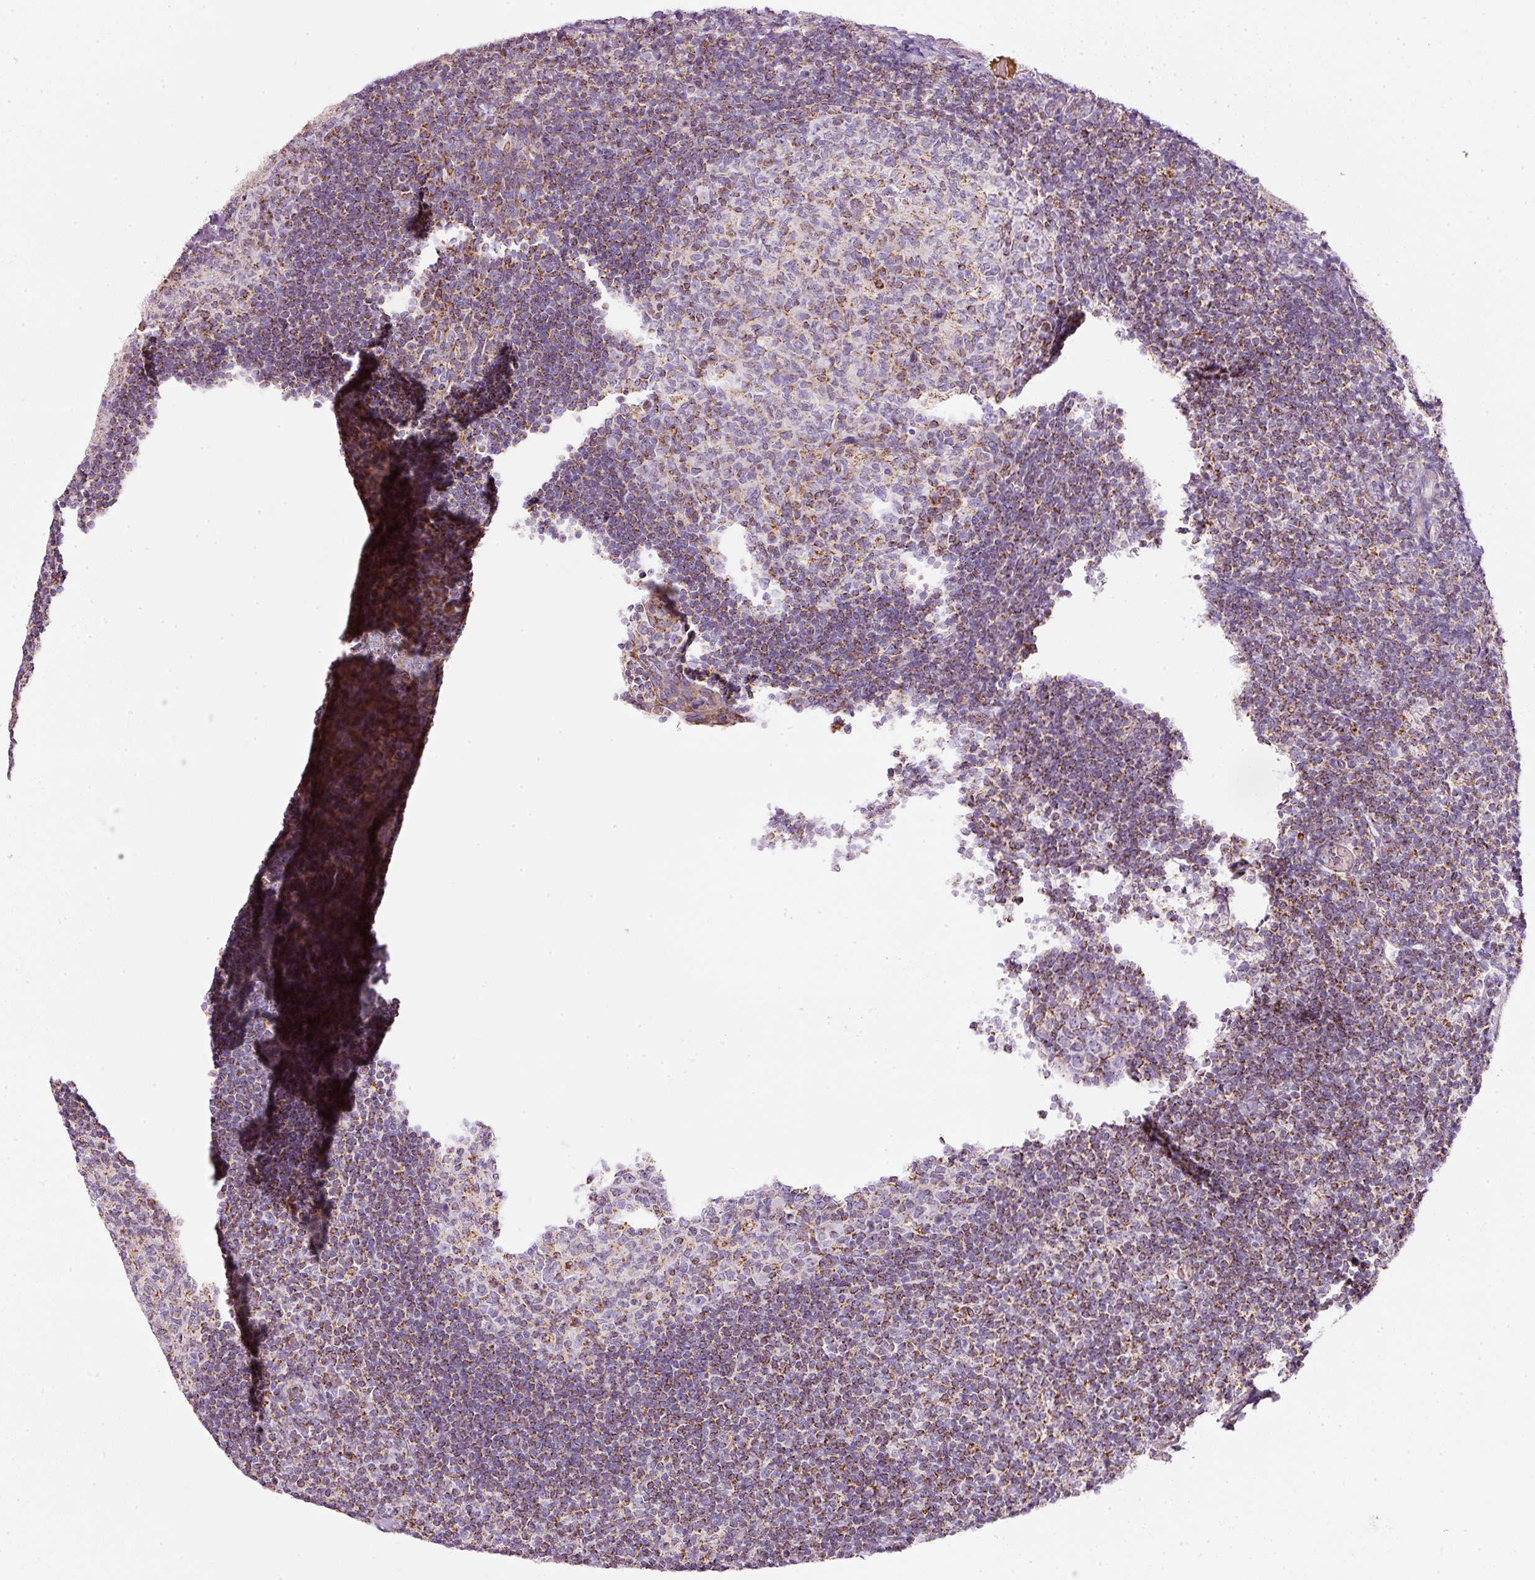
{"staining": {"intensity": "moderate", "quantity": "25%-75%", "location": "cytoplasmic/membranous"}, "tissue": "tonsil", "cell_type": "Germinal center cells", "image_type": "normal", "snomed": [{"axis": "morphology", "description": "Normal tissue, NOS"}, {"axis": "topography", "description": "Tonsil"}], "caption": "Protein positivity by immunohistochemistry reveals moderate cytoplasmic/membranous staining in about 25%-75% of germinal center cells in normal tonsil. (IHC, brightfield microscopy, high magnification).", "gene": "SDHA", "patient": {"sex": "male", "age": 17}}